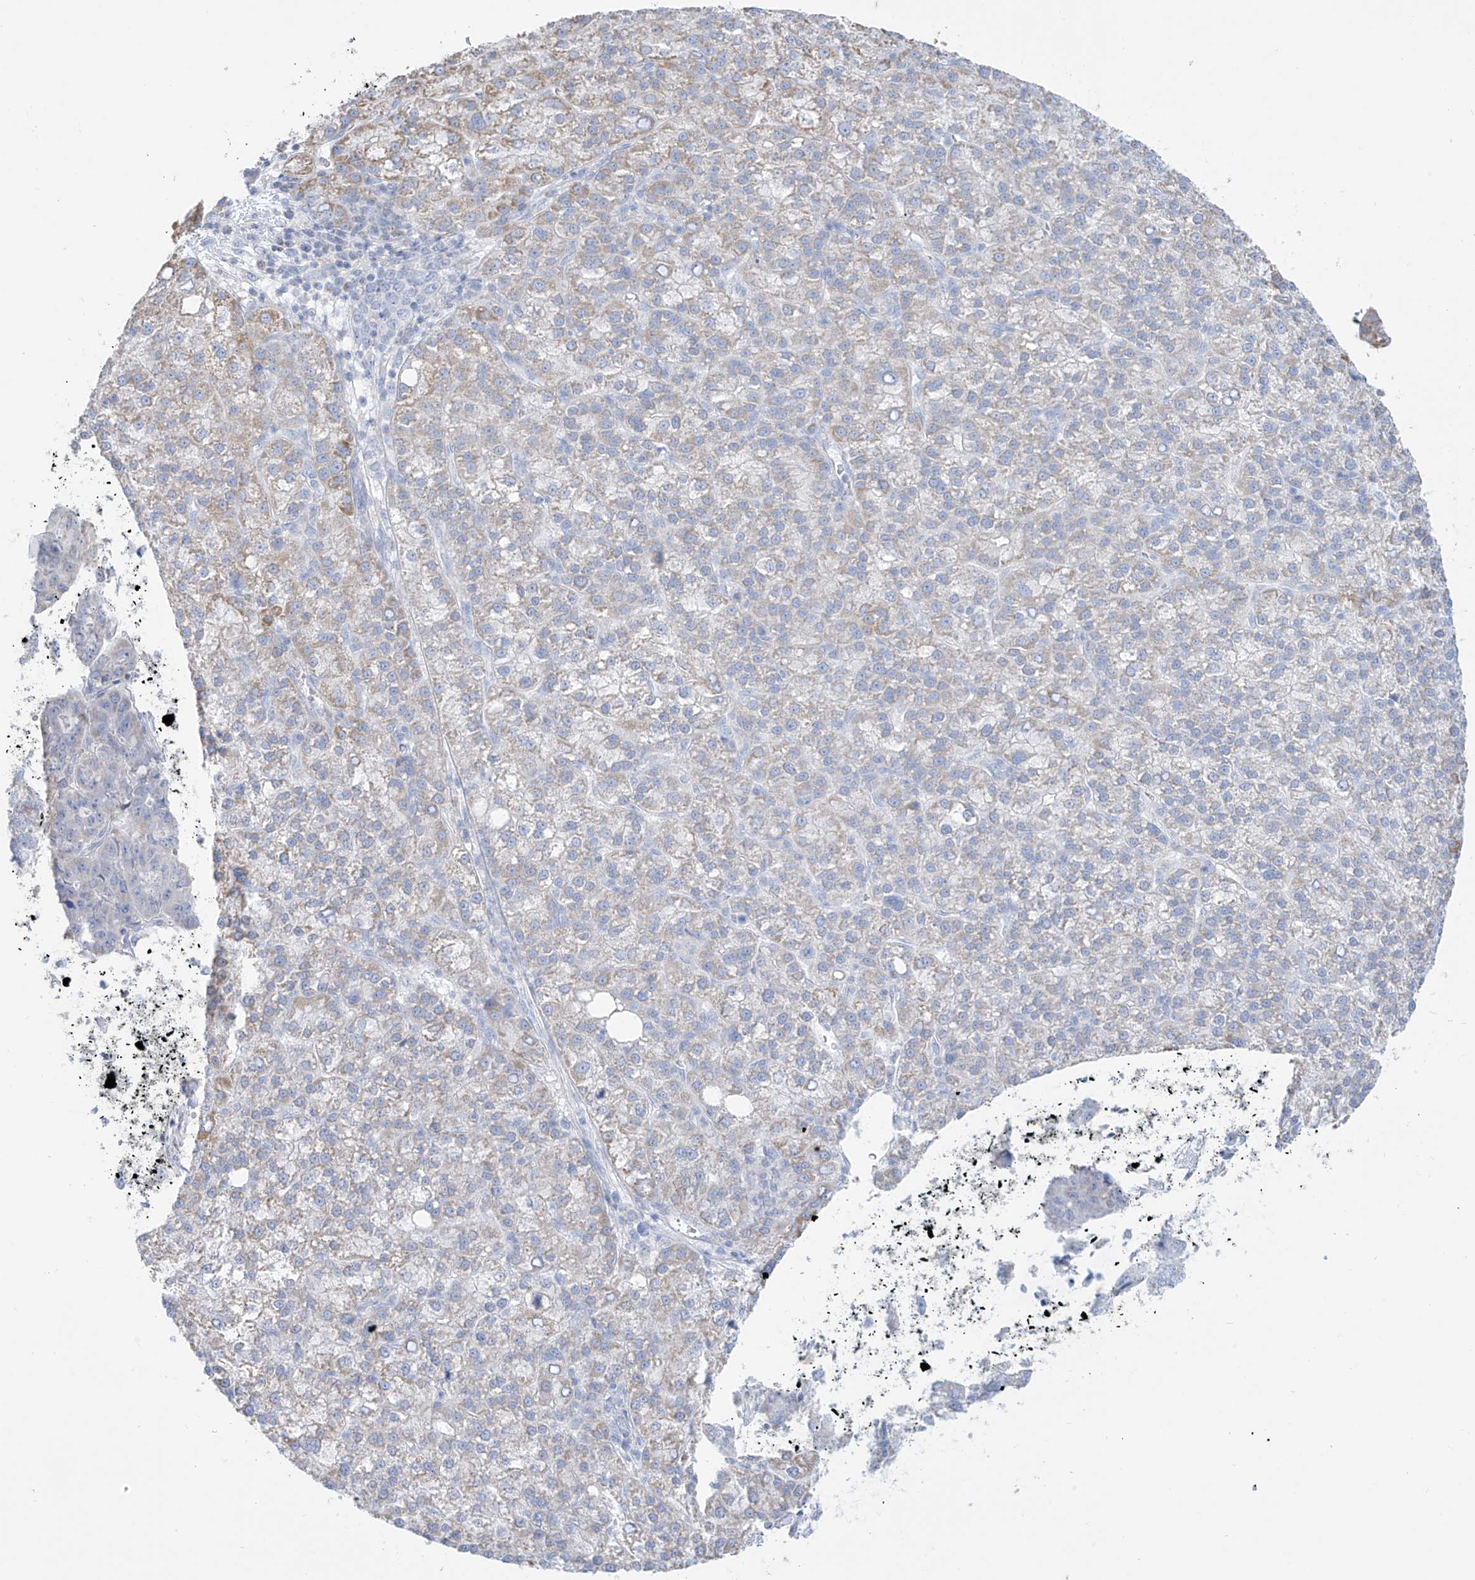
{"staining": {"intensity": "weak", "quantity": "<25%", "location": "cytoplasmic/membranous"}, "tissue": "liver cancer", "cell_type": "Tumor cells", "image_type": "cancer", "snomed": [{"axis": "morphology", "description": "Carcinoma, Hepatocellular, NOS"}, {"axis": "topography", "description": "Liver"}], "caption": "A high-resolution micrograph shows immunohistochemistry (IHC) staining of hepatocellular carcinoma (liver), which shows no significant staining in tumor cells. The staining was performed using DAB to visualize the protein expression in brown, while the nuclei were stained in blue with hematoxylin (Magnification: 20x).", "gene": "SLC26A3", "patient": {"sex": "female", "age": 58}}